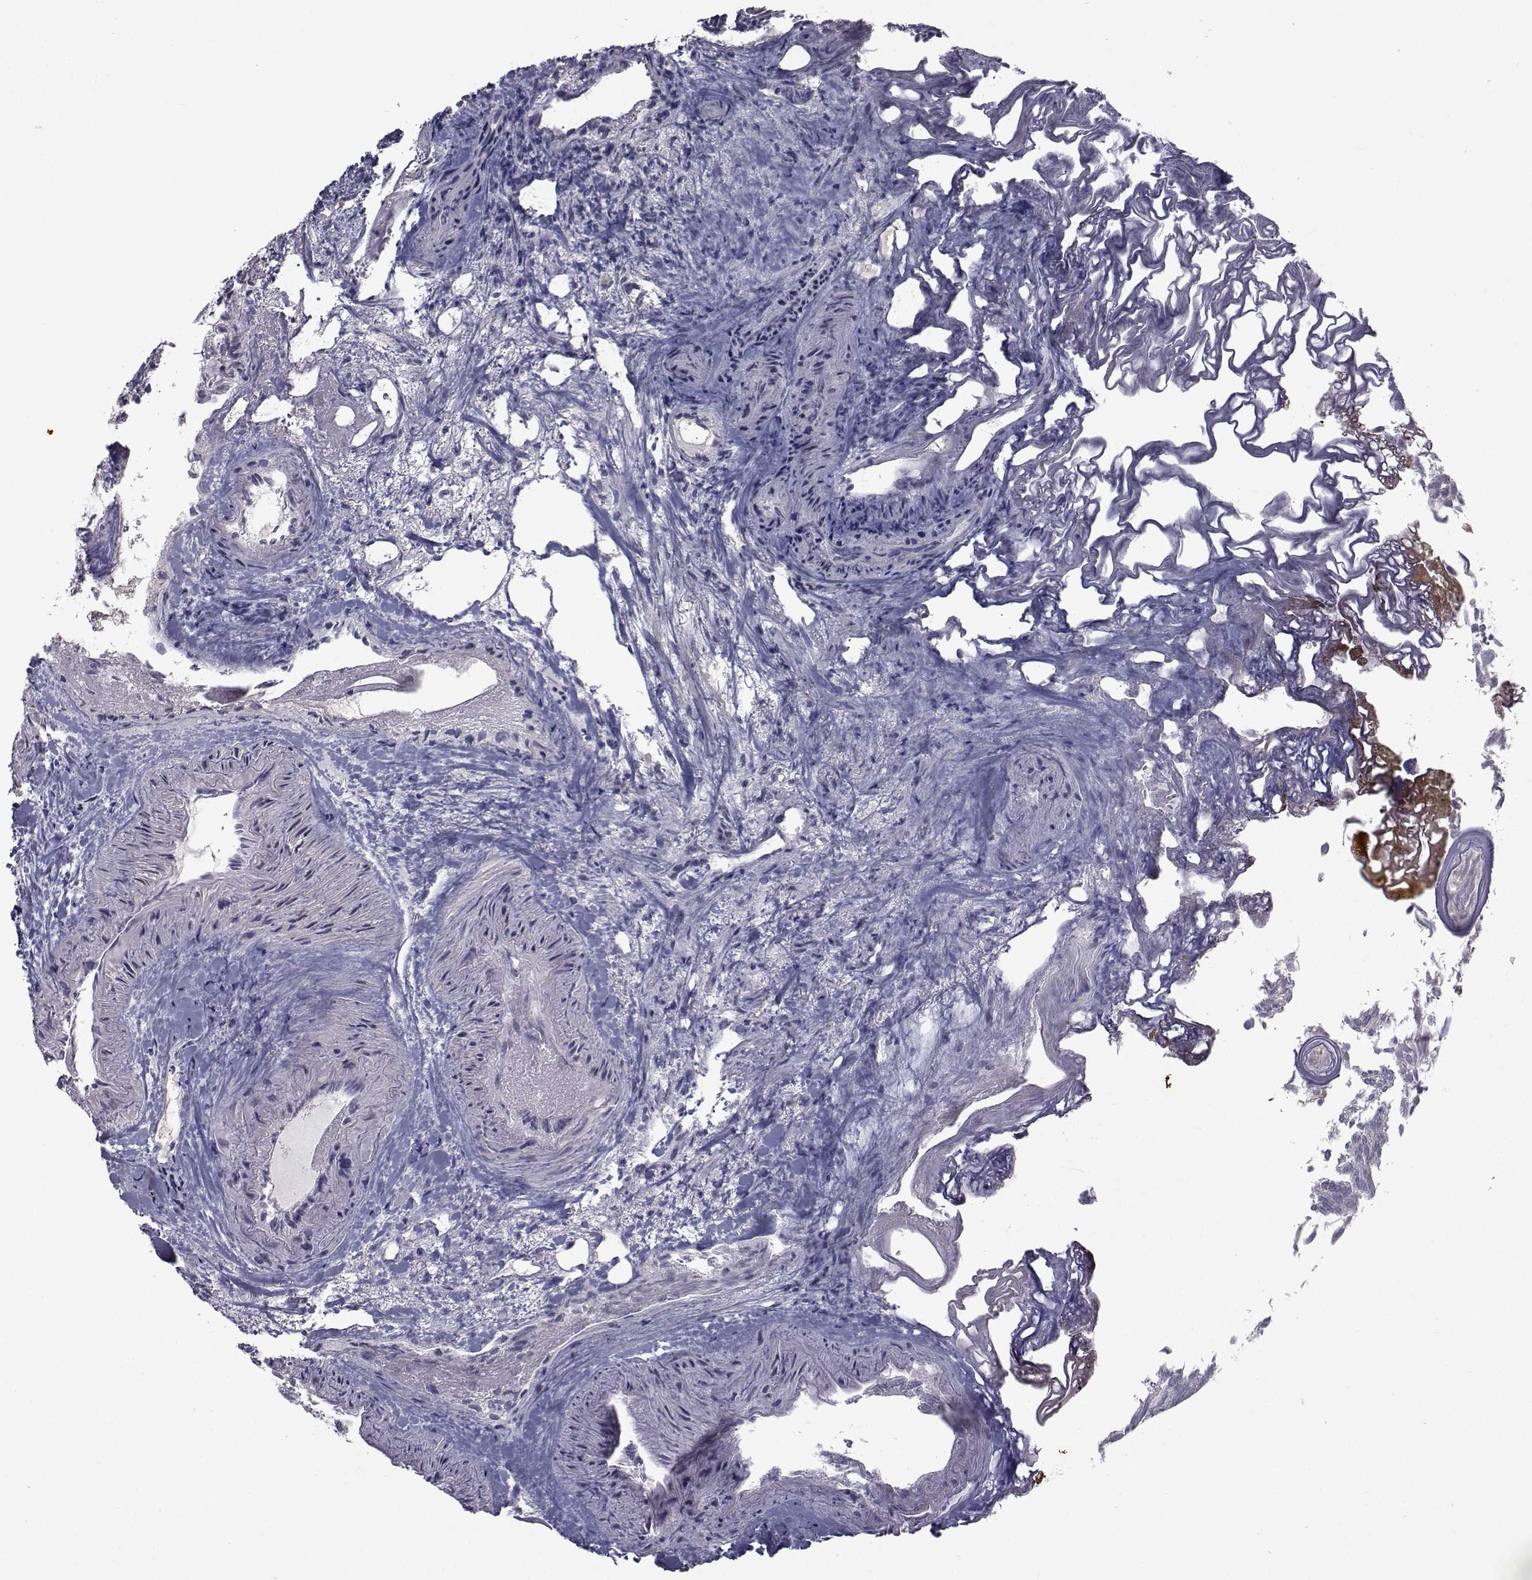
{"staining": {"intensity": "negative", "quantity": "none", "location": "none"}, "tissue": "urothelial cancer", "cell_type": "Tumor cells", "image_type": "cancer", "snomed": [{"axis": "morphology", "description": "Urothelial carcinoma, Low grade"}, {"axis": "topography", "description": "Urinary bladder"}], "caption": "The histopathology image shows no staining of tumor cells in low-grade urothelial carcinoma.", "gene": "FDXR", "patient": {"sex": "male", "age": 77}}